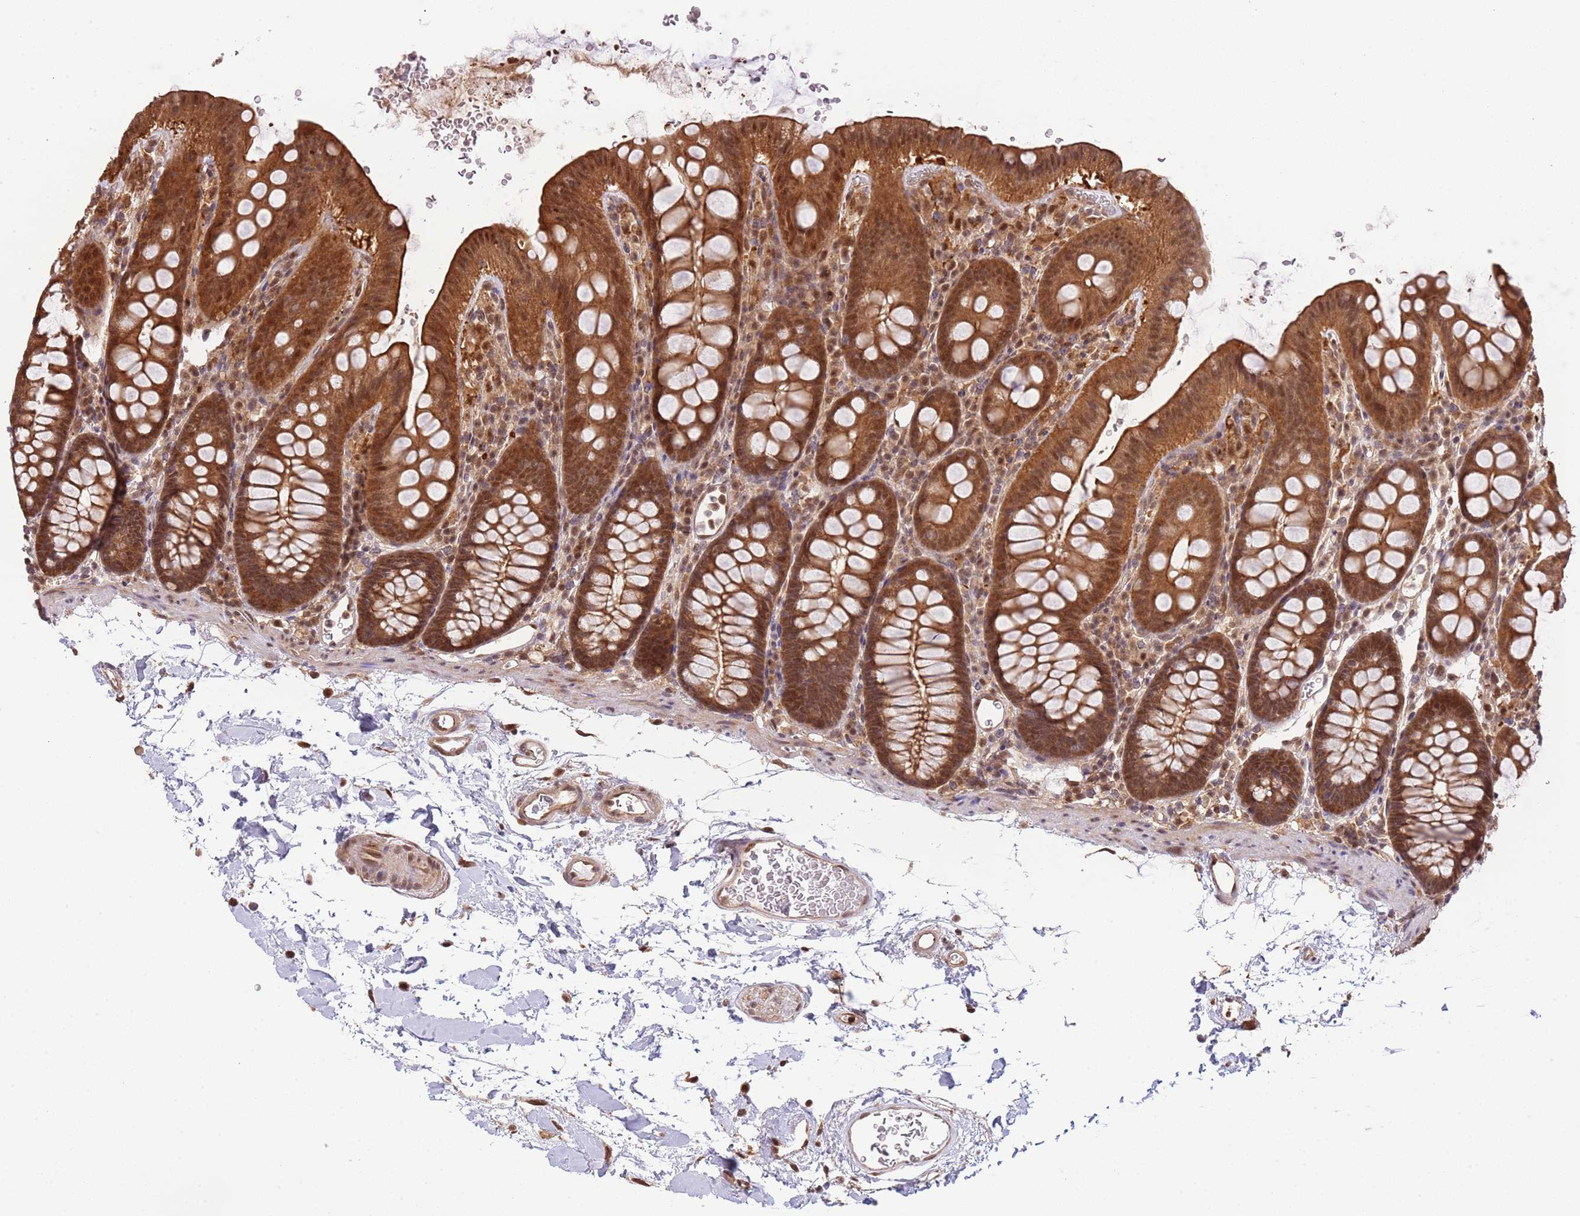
{"staining": {"intensity": "moderate", "quantity": ">75%", "location": "cytoplasmic/membranous,nuclear"}, "tissue": "colon", "cell_type": "Endothelial cells", "image_type": "normal", "snomed": [{"axis": "morphology", "description": "Normal tissue, NOS"}, {"axis": "topography", "description": "Colon"}], "caption": "Immunohistochemical staining of benign colon displays medium levels of moderate cytoplasmic/membranous,nuclear staining in approximately >75% of endothelial cells. The staining was performed using DAB (3,3'-diaminobenzidine) to visualize the protein expression in brown, while the nuclei were stained in blue with hematoxylin (Magnification: 20x).", "gene": "PLSCR5", "patient": {"sex": "male", "age": 75}}